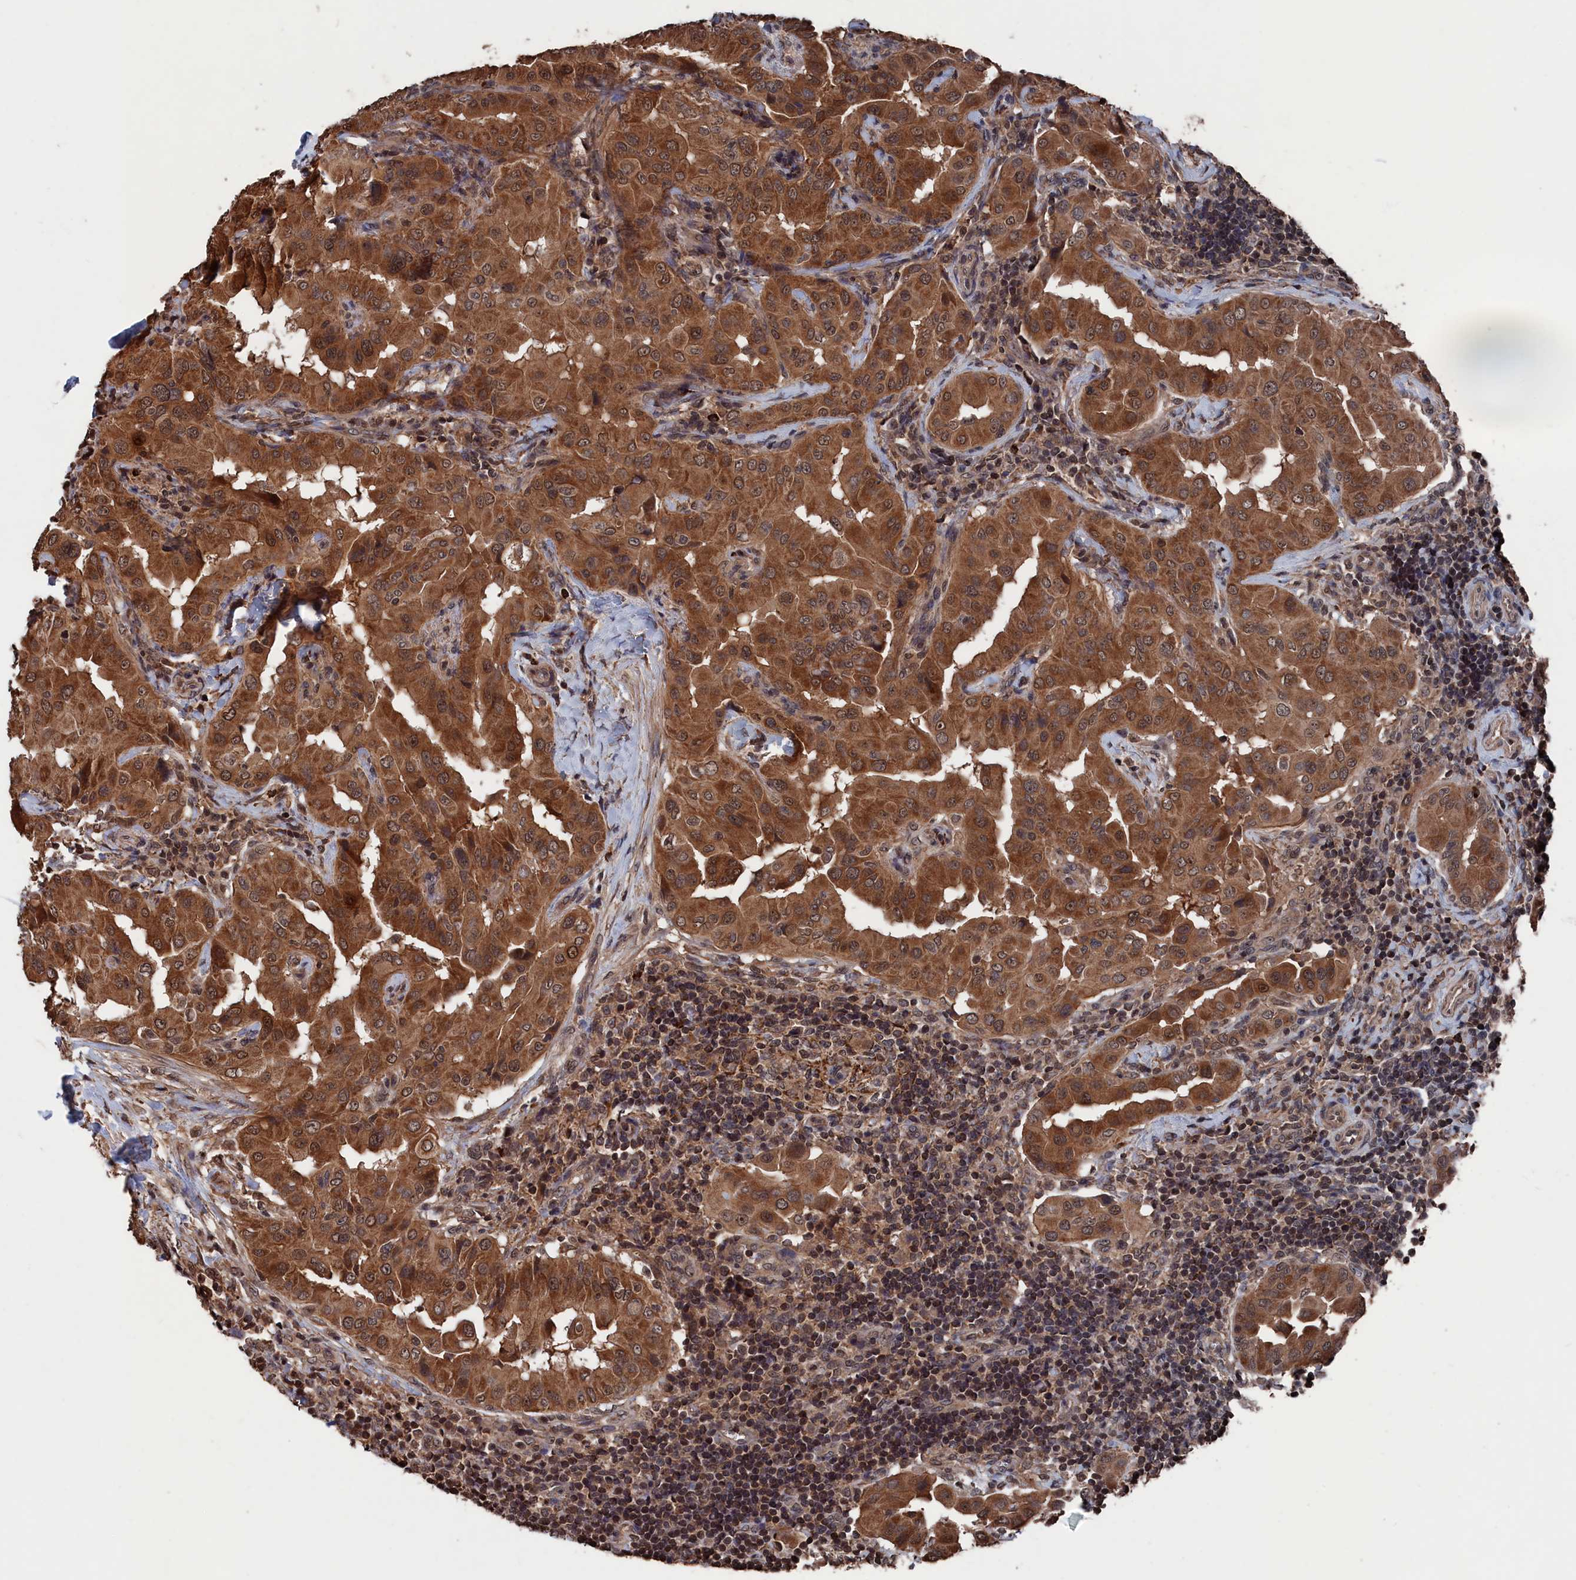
{"staining": {"intensity": "strong", "quantity": ">75%", "location": "cytoplasmic/membranous,nuclear"}, "tissue": "thyroid cancer", "cell_type": "Tumor cells", "image_type": "cancer", "snomed": [{"axis": "morphology", "description": "Papillary adenocarcinoma, NOS"}, {"axis": "topography", "description": "Thyroid gland"}], "caption": "Immunohistochemistry (IHC) micrograph of papillary adenocarcinoma (thyroid) stained for a protein (brown), which shows high levels of strong cytoplasmic/membranous and nuclear expression in approximately >75% of tumor cells.", "gene": "PDE12", "patient": {"sex": "male", "age": 33}}